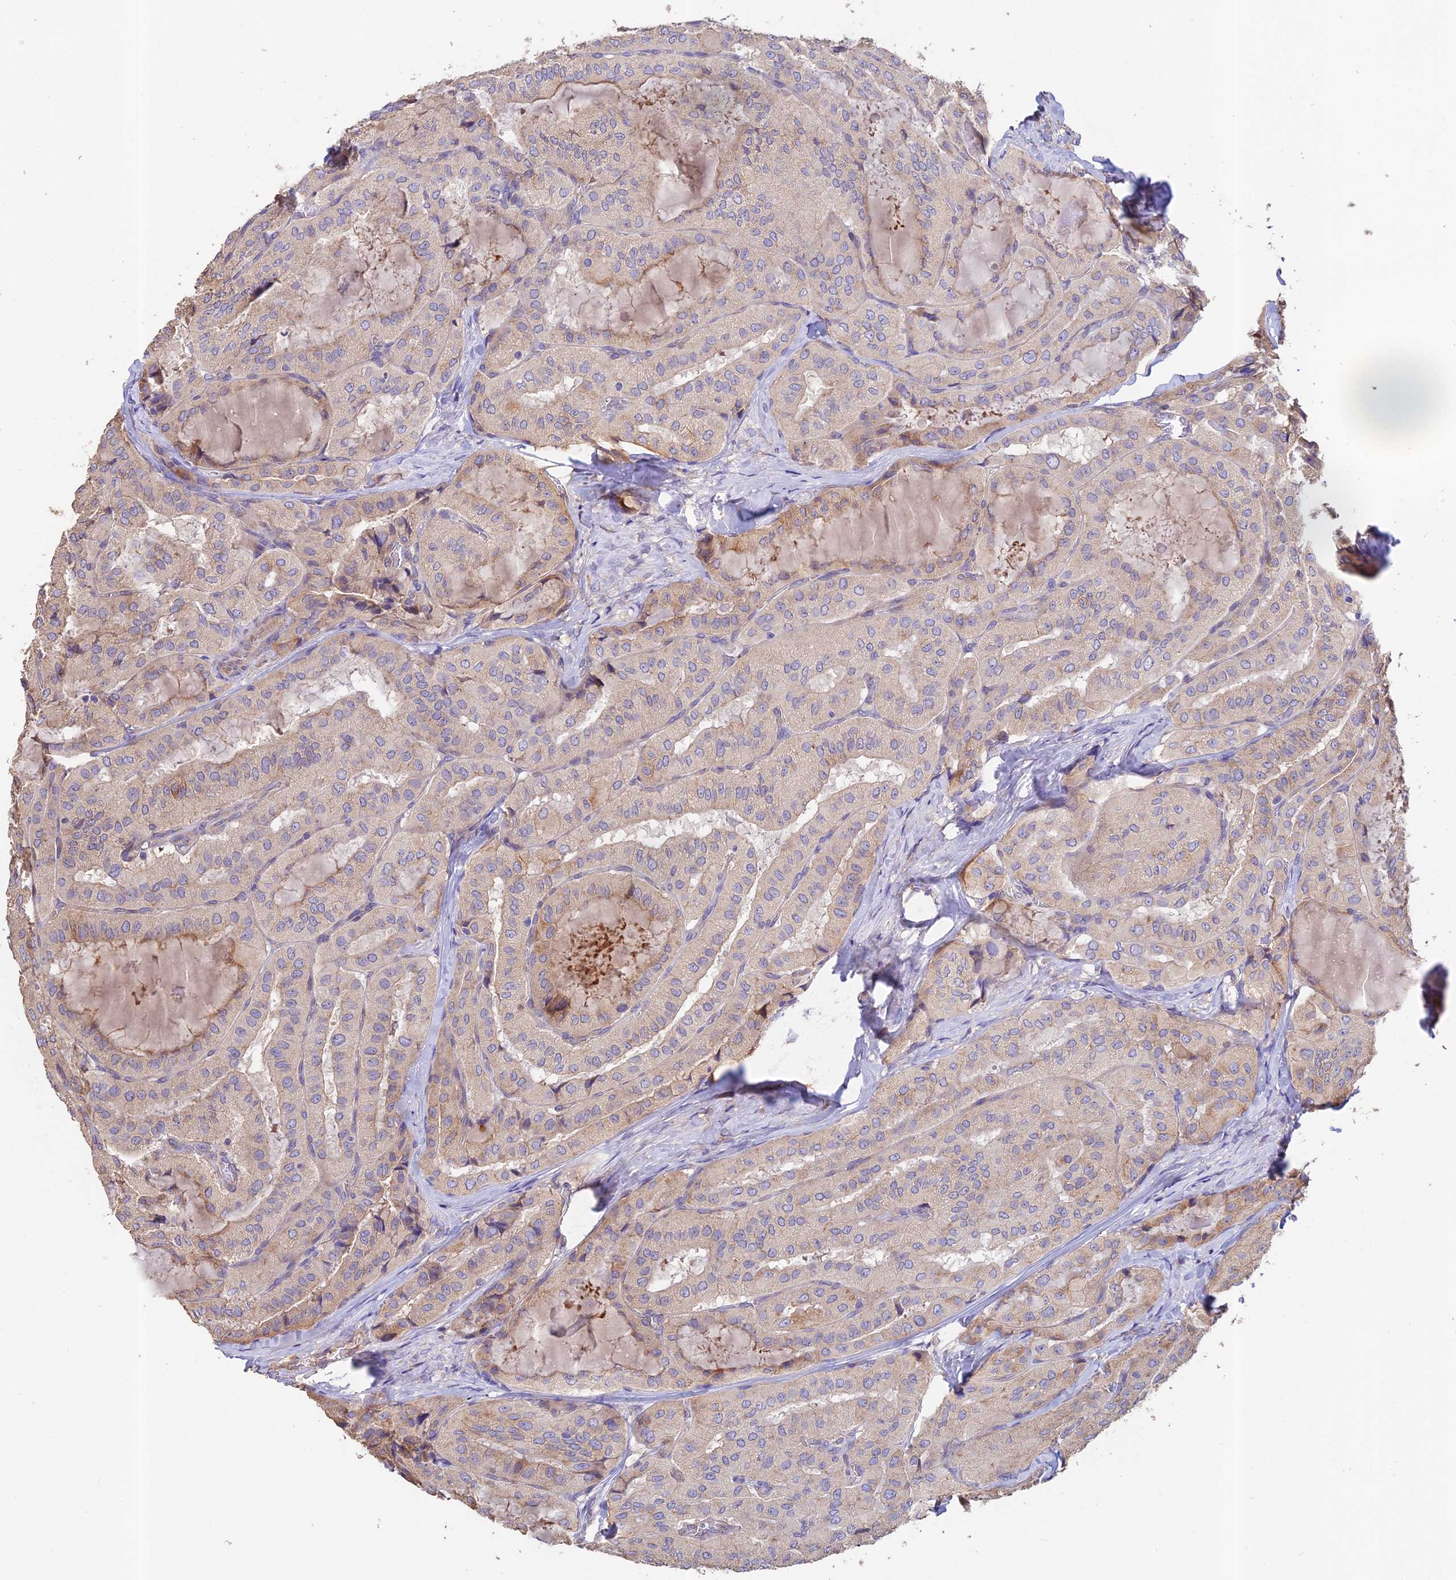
{"staining": {"intensity": "moderate", "quantity": "<25%", "location": "cytoplasmic/membranous"}, "tissue": "thyroid cancer", "cell_type": "Tumor cells", "image_type": "cancer", "snomed": [{"axis": "morphology", "description": "Normal tissue, NOS"}, {"axis": "morphology", "description": "Papillary adenocarcinoma, NOS"}, {"axis": "topography", "description": "Thyroid gland"}], "caption": "Human thyroid papillary adenocarcinoma stained with a brown dye reveals moderate cytoplasmic/membranous positive positivity in about <25% of tumor cells.", "gene": "EMC3", "patient": {"sex": "female", "age": 59}}